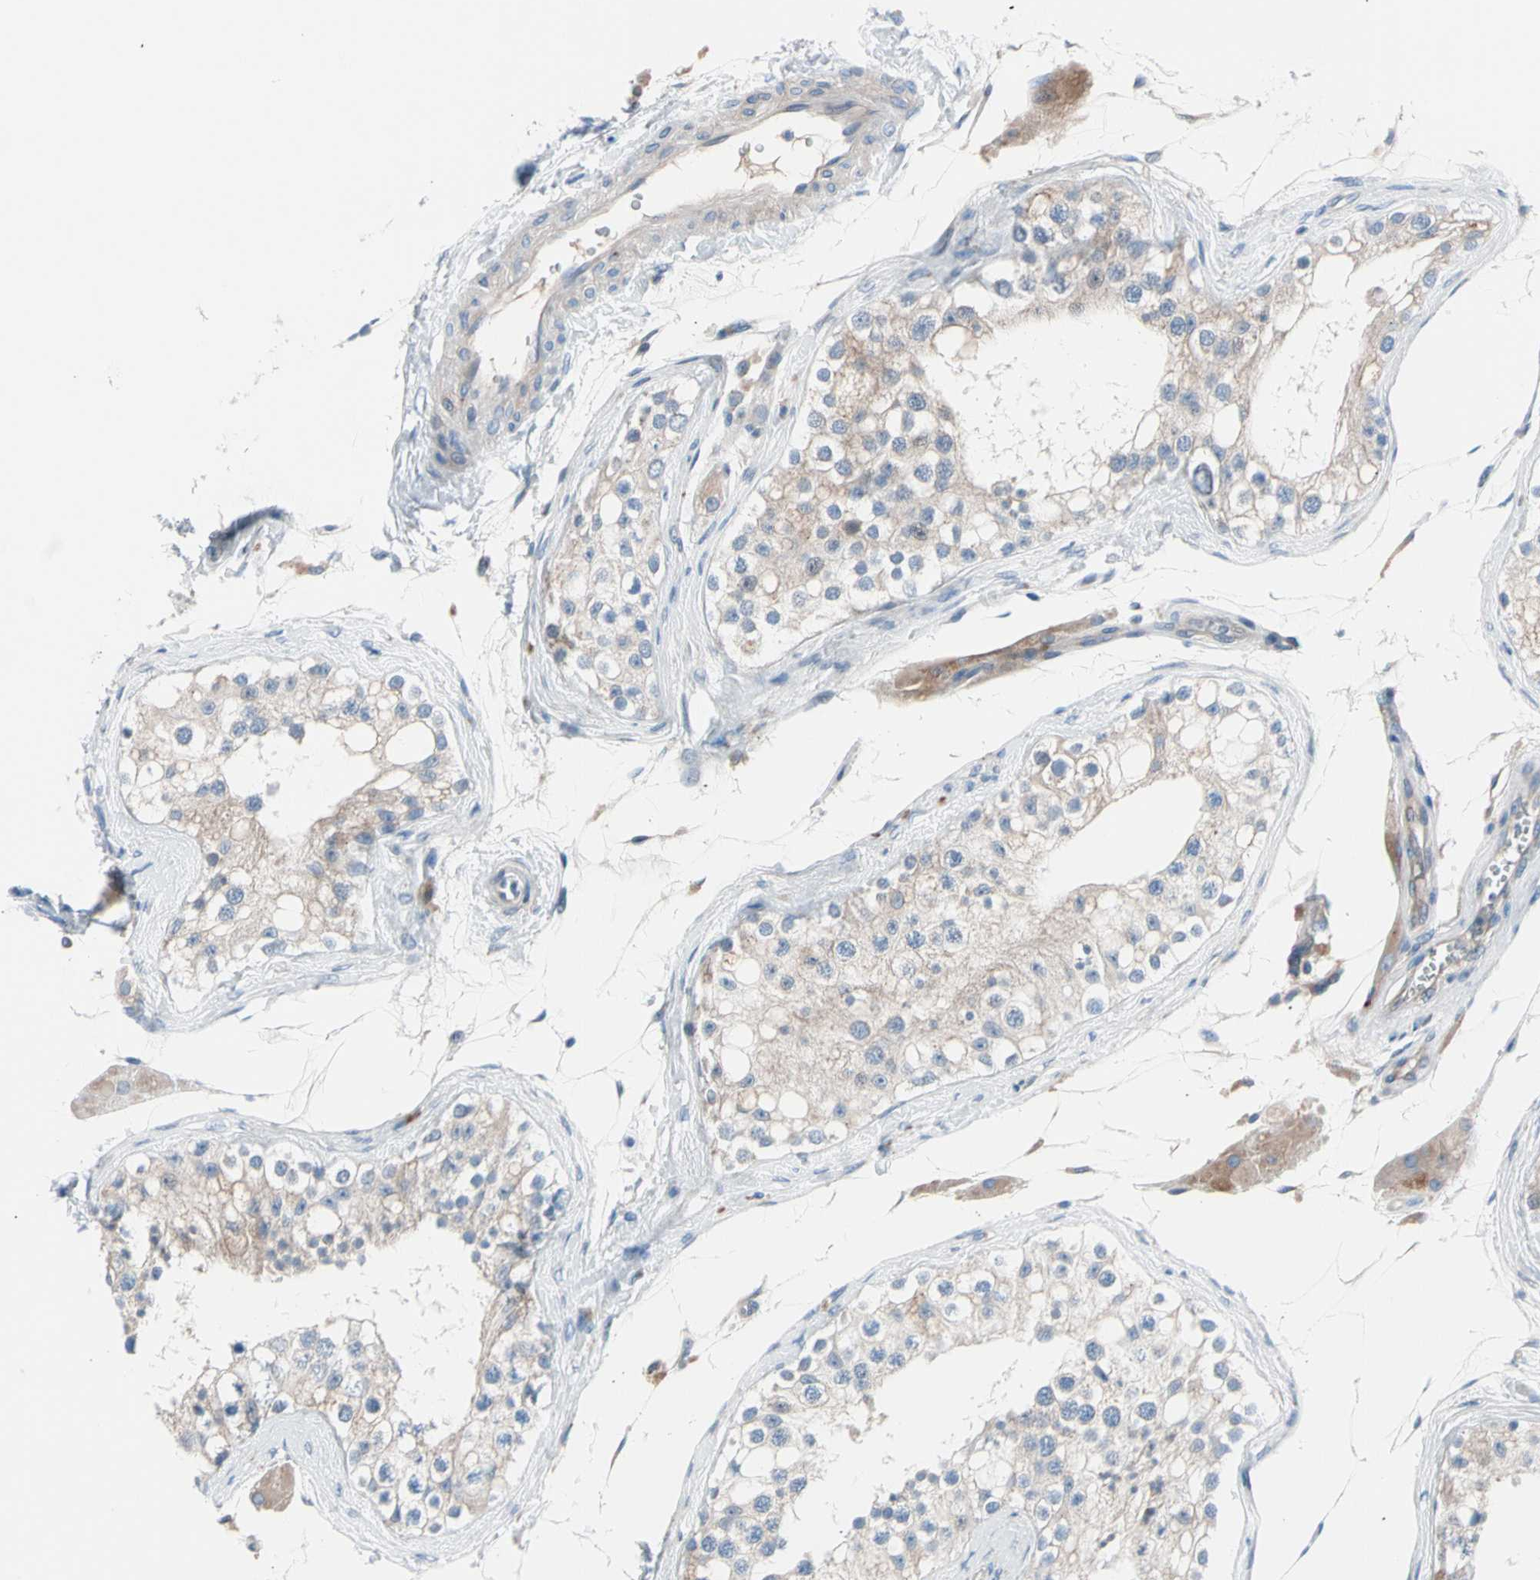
{"staining": {"intensity": "weak", "quantity": "25%-75%", "location": "cytoplasmic/membranous"}, "tissue": "testis", "cell_type": "Cells in seminiferous ducts", "image_type": "normal", "snomed": [{"axis": "morphology", "description": "Normal tissue, NOS"}, {"axis": "topography", "description": "Testis"}], "caption": "Approximately 25%-75% of cells in seminiferous ducts in normal human testis reveal weak cytoplasmic/membranous protein staining as visualized by brown immunohistochemical staining.", "gene": "CASQ1", "patient": {"sex": "male", "age": 68}}